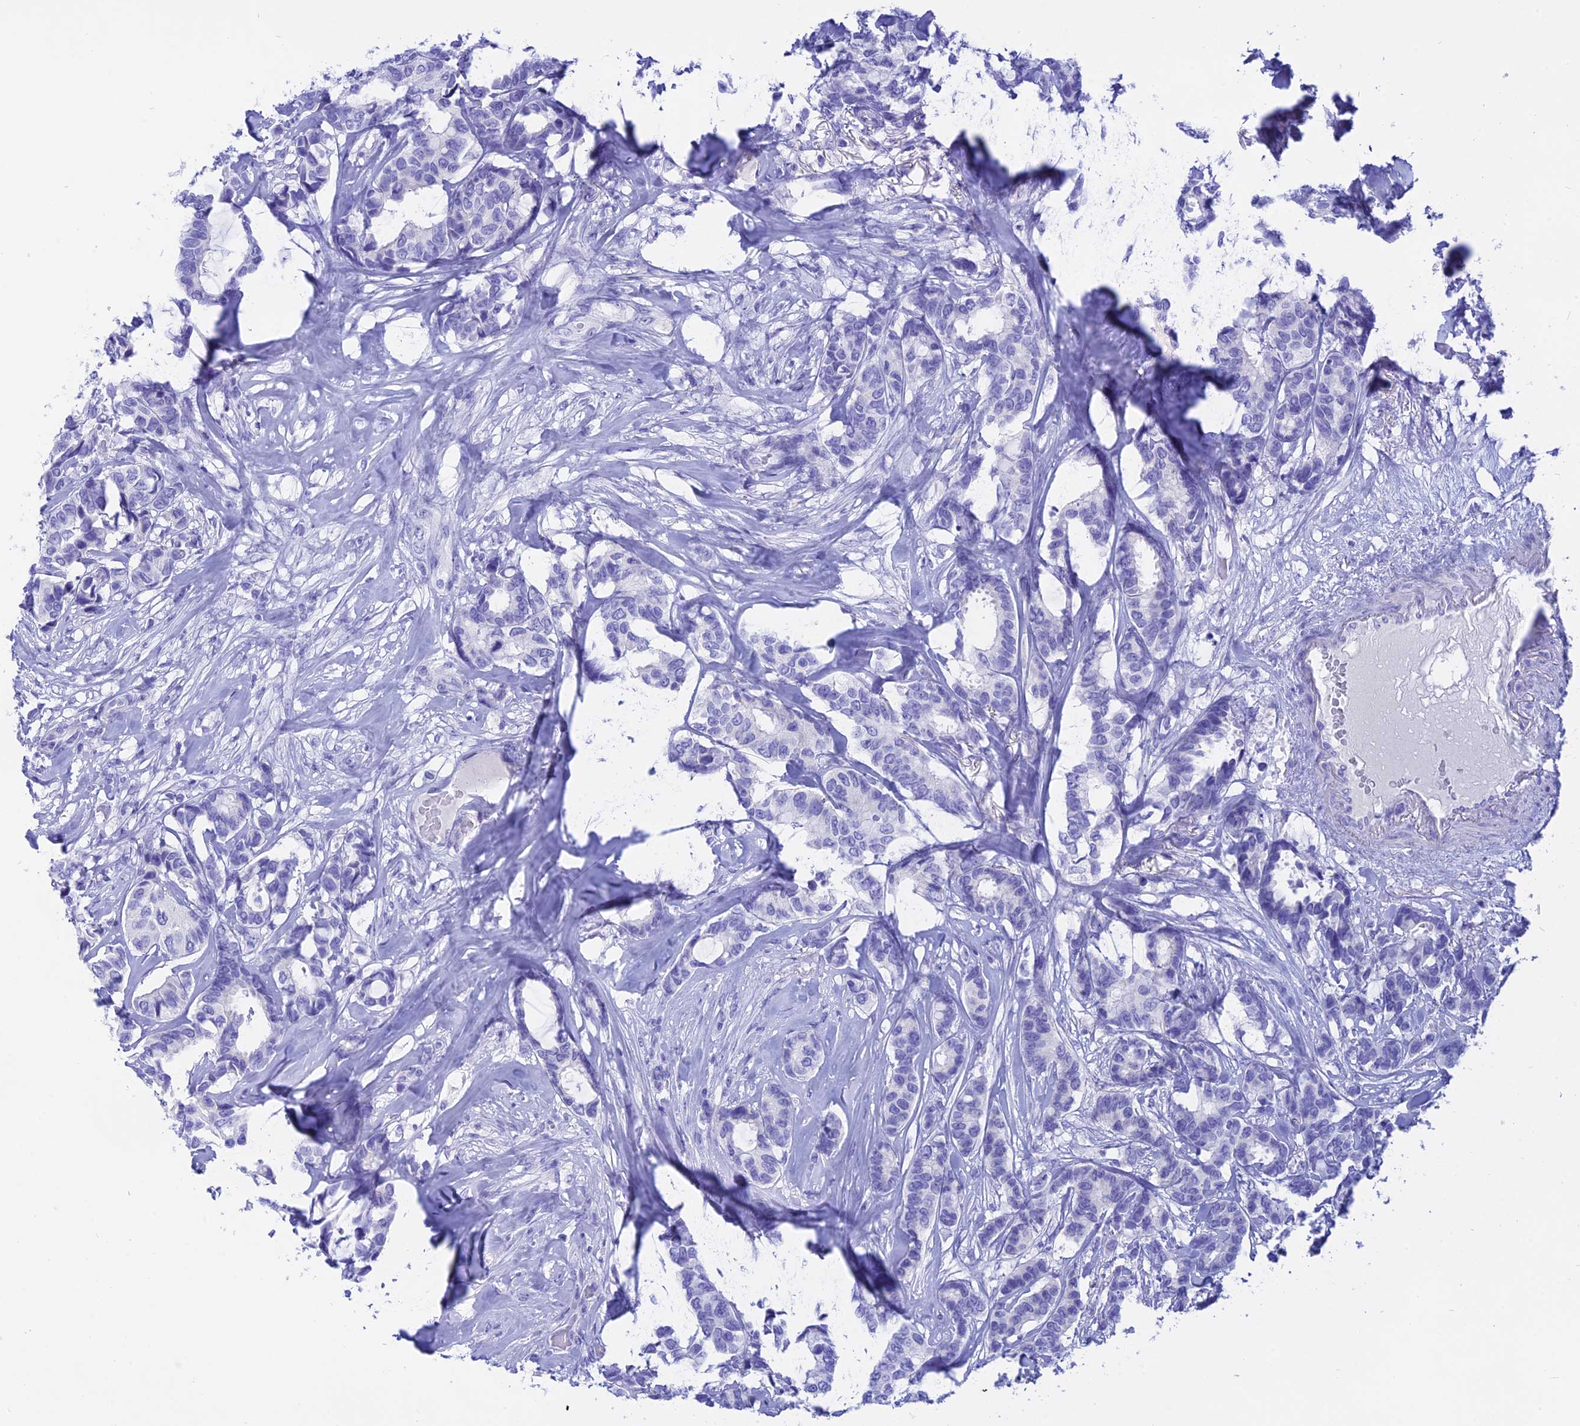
{"staining": {"intensity": "negative", "quantity": "none", "location": "none"}, "tissue": "breast cancer", "cell_type": "Tumor cells", "image_type": "cancer", "snomed": [{"axis": "morphology", "description": "Duct carcinoma"}, {"axis": "topography", "description": "Breast"}], "caption": "Tumor cells show no significant positivity in breast cancer.", "gene": "ISCA1", "patient": {"sex": "female", "age": 87}}